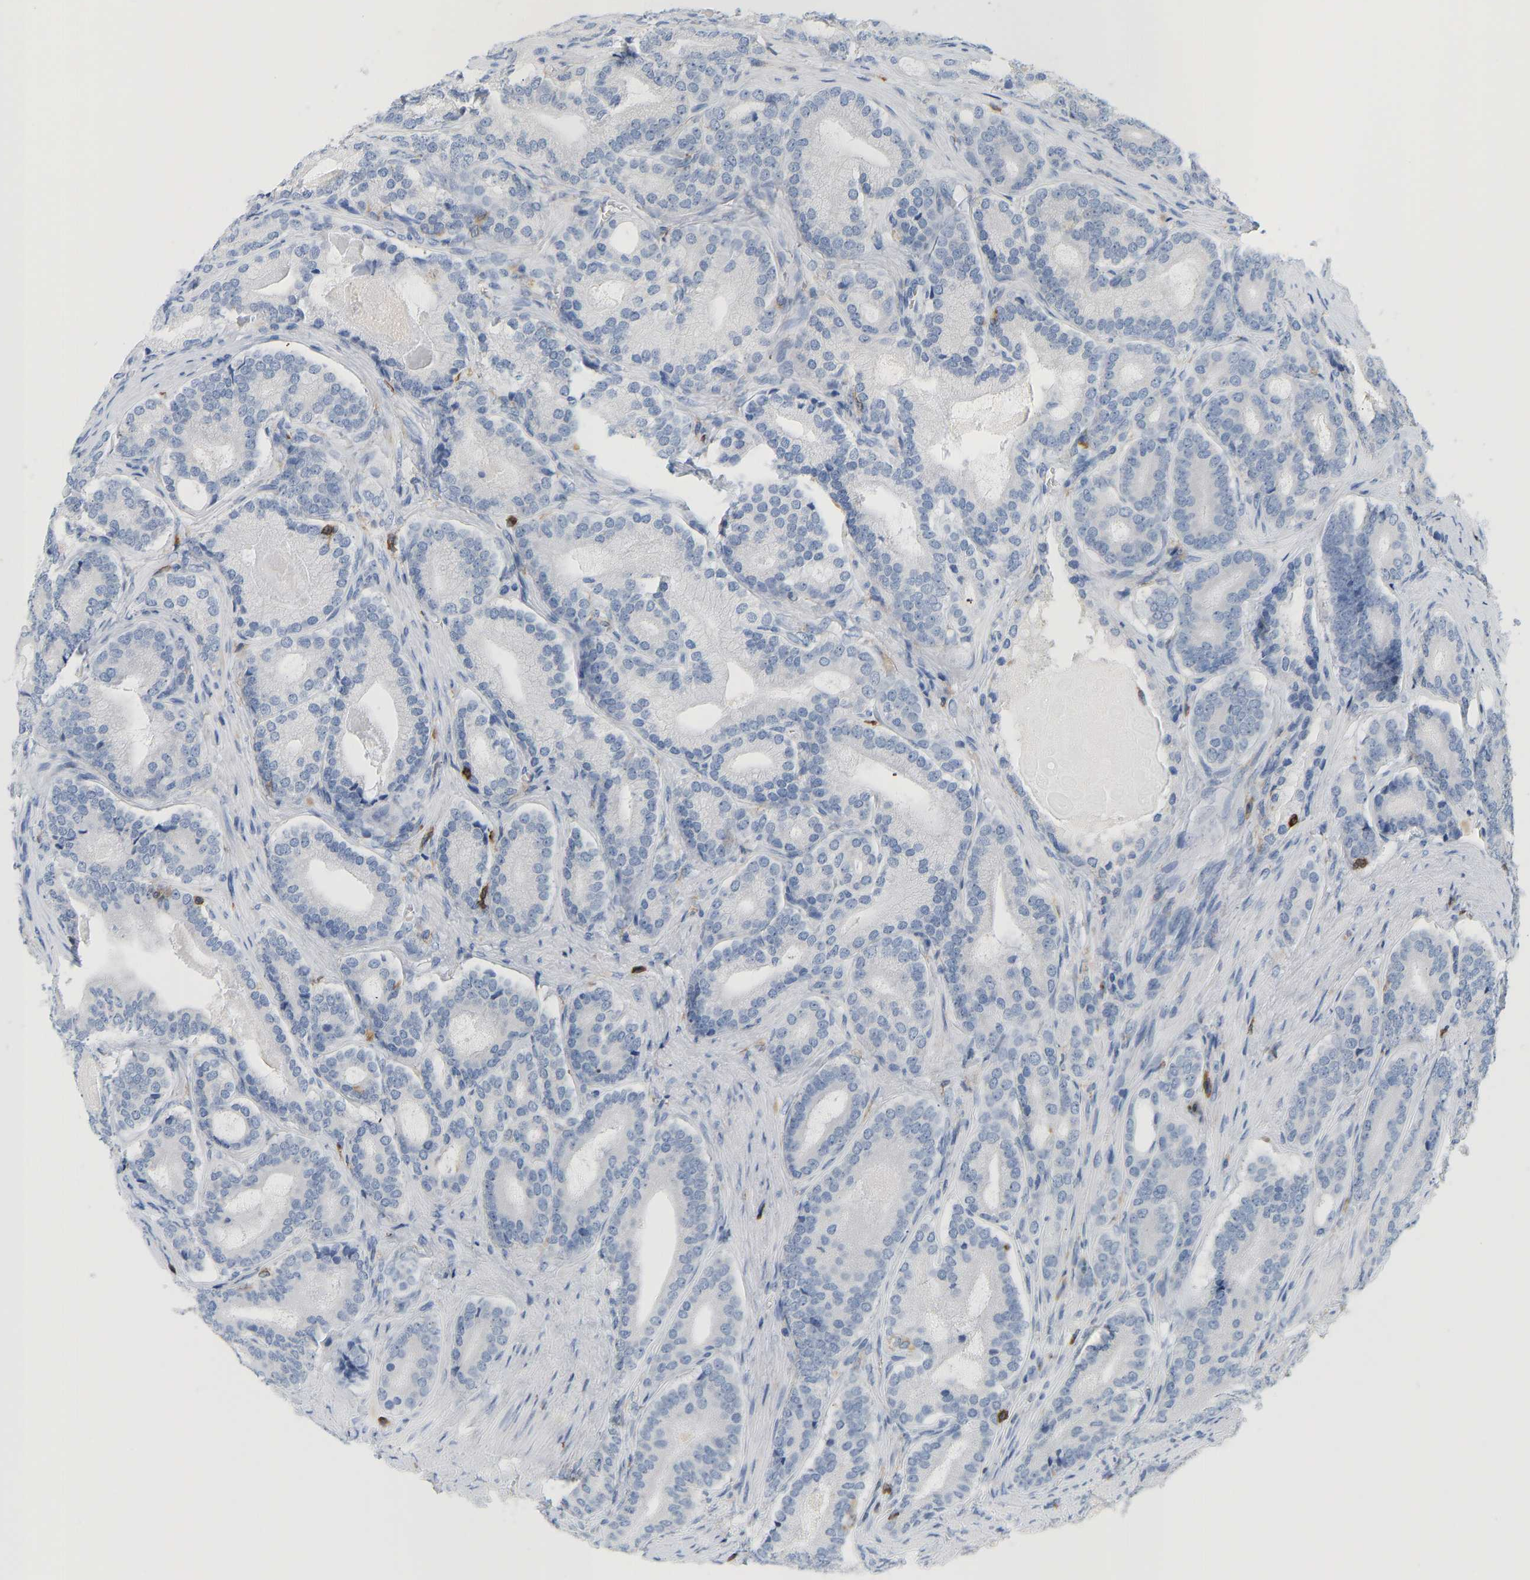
{"staining": {"intensity": "negative", "quantity": "none", "location": "none"}, "tissue": "prostate cancer", "cell_type": "Tumor cells", "image_type": "cancer", "snomed": [{"axis": "morphology", "description": "Adenocarcinoma, High grade"}, {"axis": "topography", "description": "Prostate"}], "caption": "Image shows no protein positivity in tumor cells of prostate cancer tissue. Brightfield microscopy of IHC stained with DAB (3,3'-diaminobenzidine) (brown) and hematoxylin (blue), captured at high magnification.", "gene": "EVL", "patient": {"sex": "male", "age": 60}}